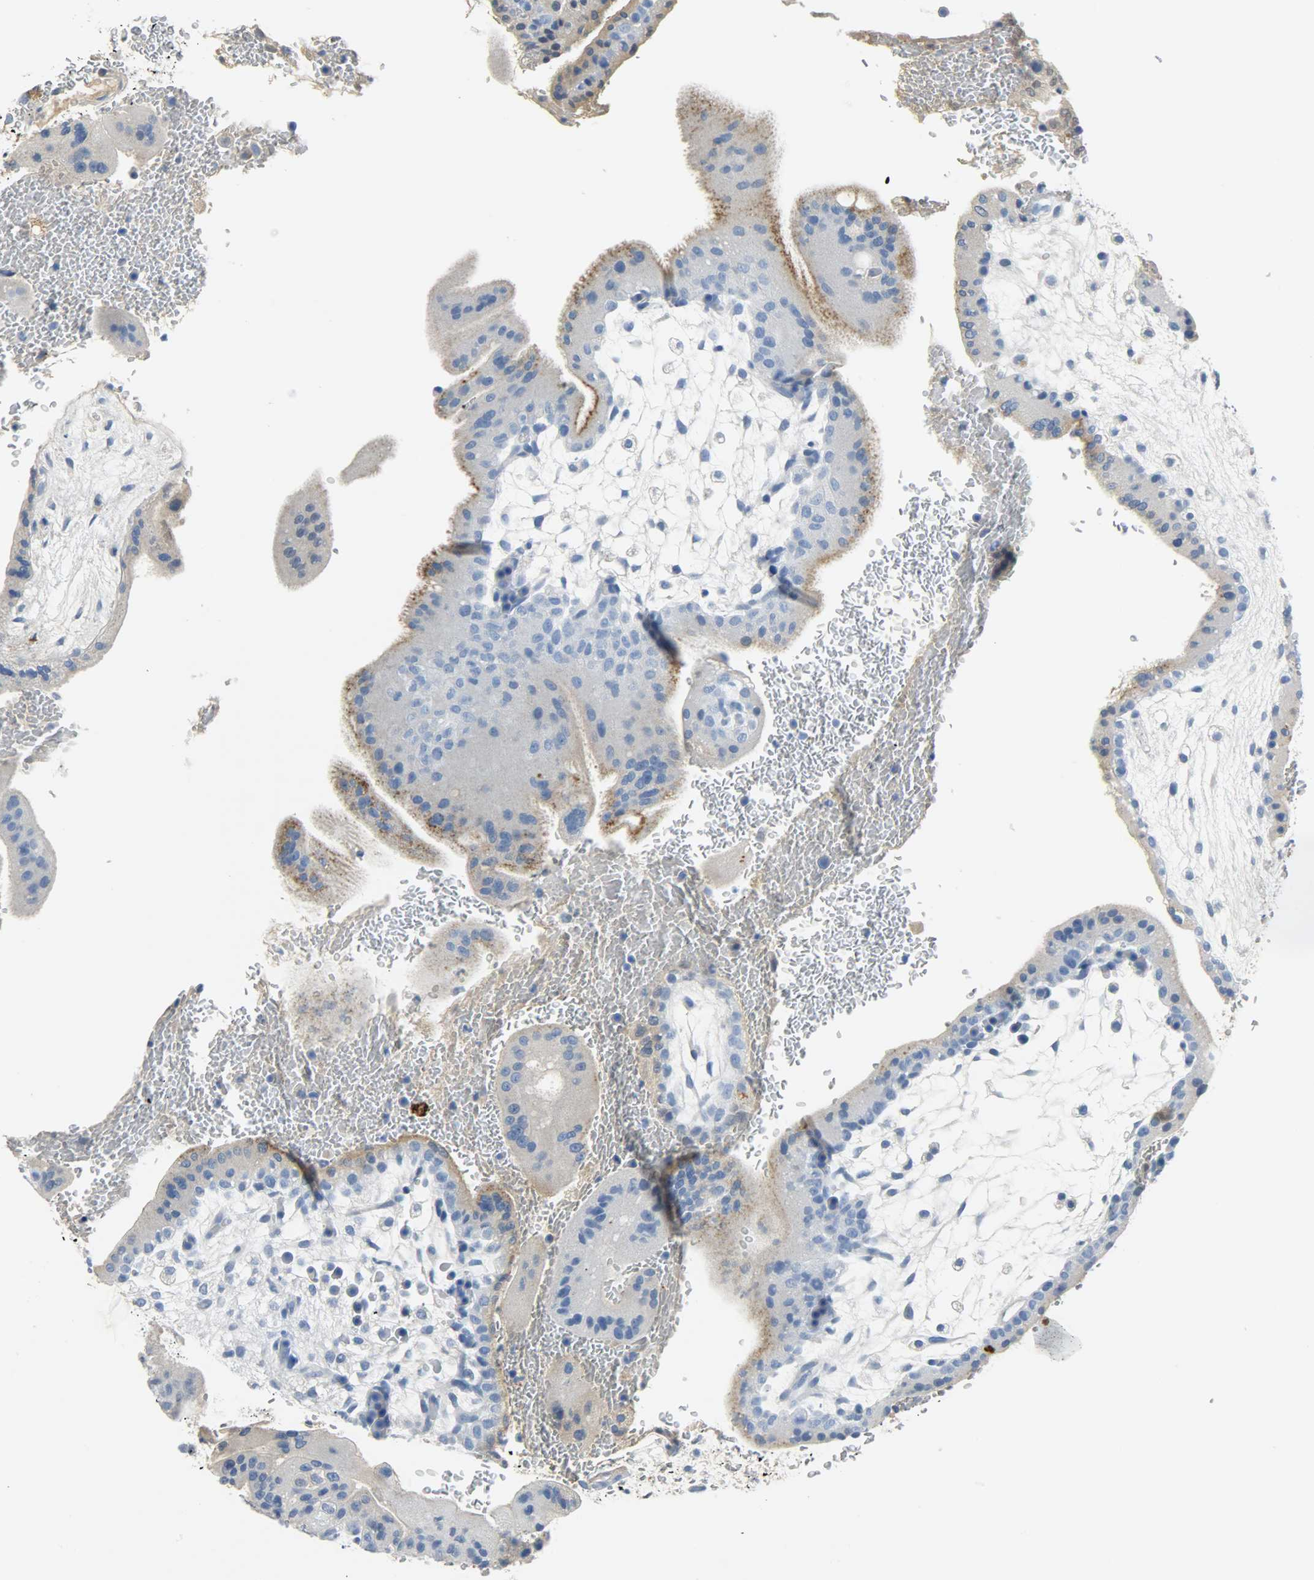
{"staining": {"intensity": "negative", "quantity": "none", "location": "none"}, "tissue": "placenta", "cell_type": "Decidual cells", "image_type": "normal", "snomed": [{"axis": "morphology", "description": "Normal tissue, NOS"}, {"axis": "topography", "description": "Placenta"}], "caption": "IHC of benign human placenta reveals no staining in decidual cells.", "gene": "CRP", "patient": {"sex": "female", "age": 35}}